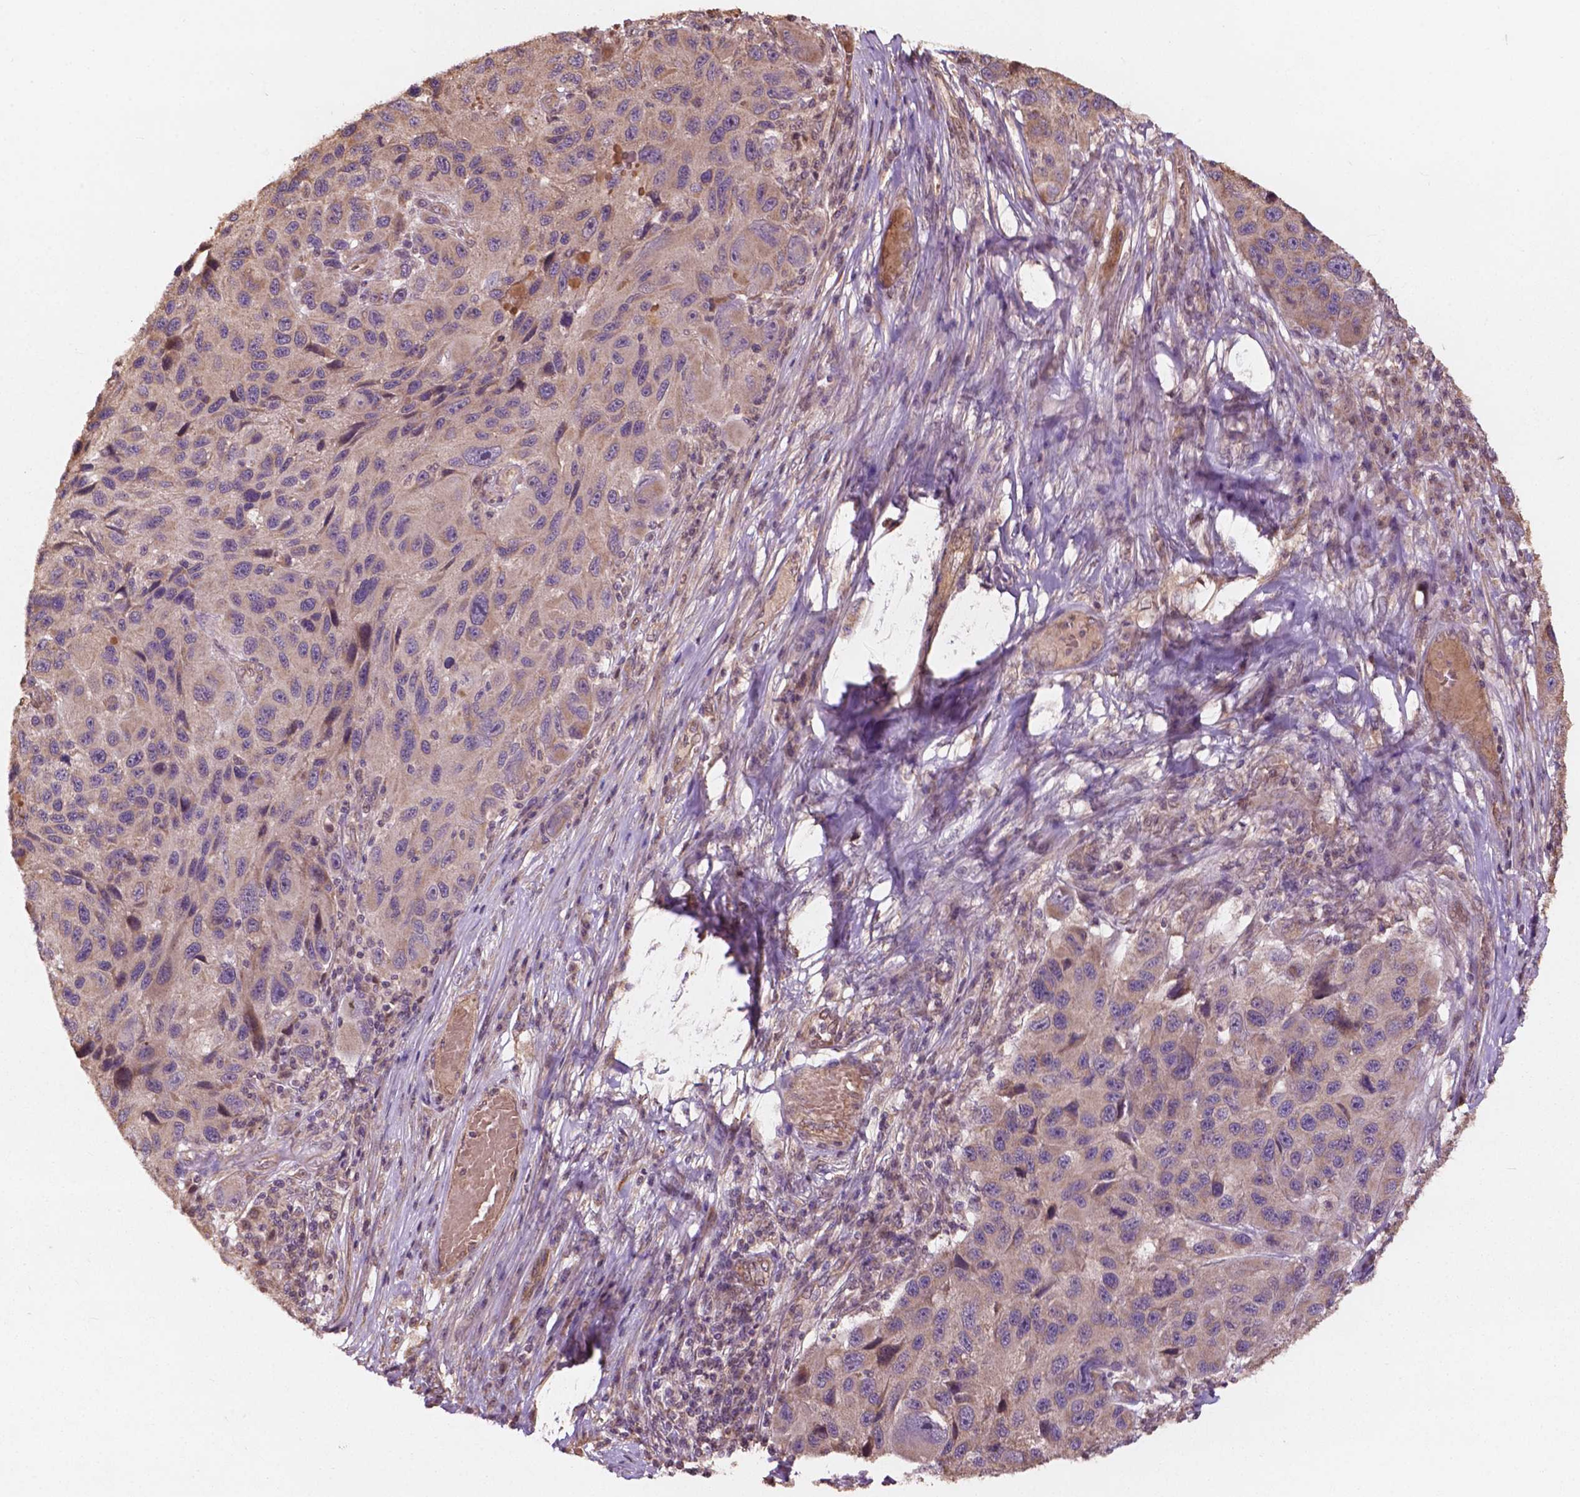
{"staining": {"intensity": "weak", "quantity": "25%-75%", "location": "cytoplasmic/membranous"}, "tissue": "melanoma", "cell_type": "Tumor cells", "image_type": "cancer", "snomed": [{"axis": "morphology", "description": "Malignant melanoma, NOS"}, {"axis": "topography", "description": "Skin"}], "caption": "There is low levels of weak cytoplasmic/membranous expression in tumor cells of melanoma, as demonstrated by immunohistochemical staining (brown color).", "gene": "CDC42BPA", "patient": {"sex": "male", "age": 53}}